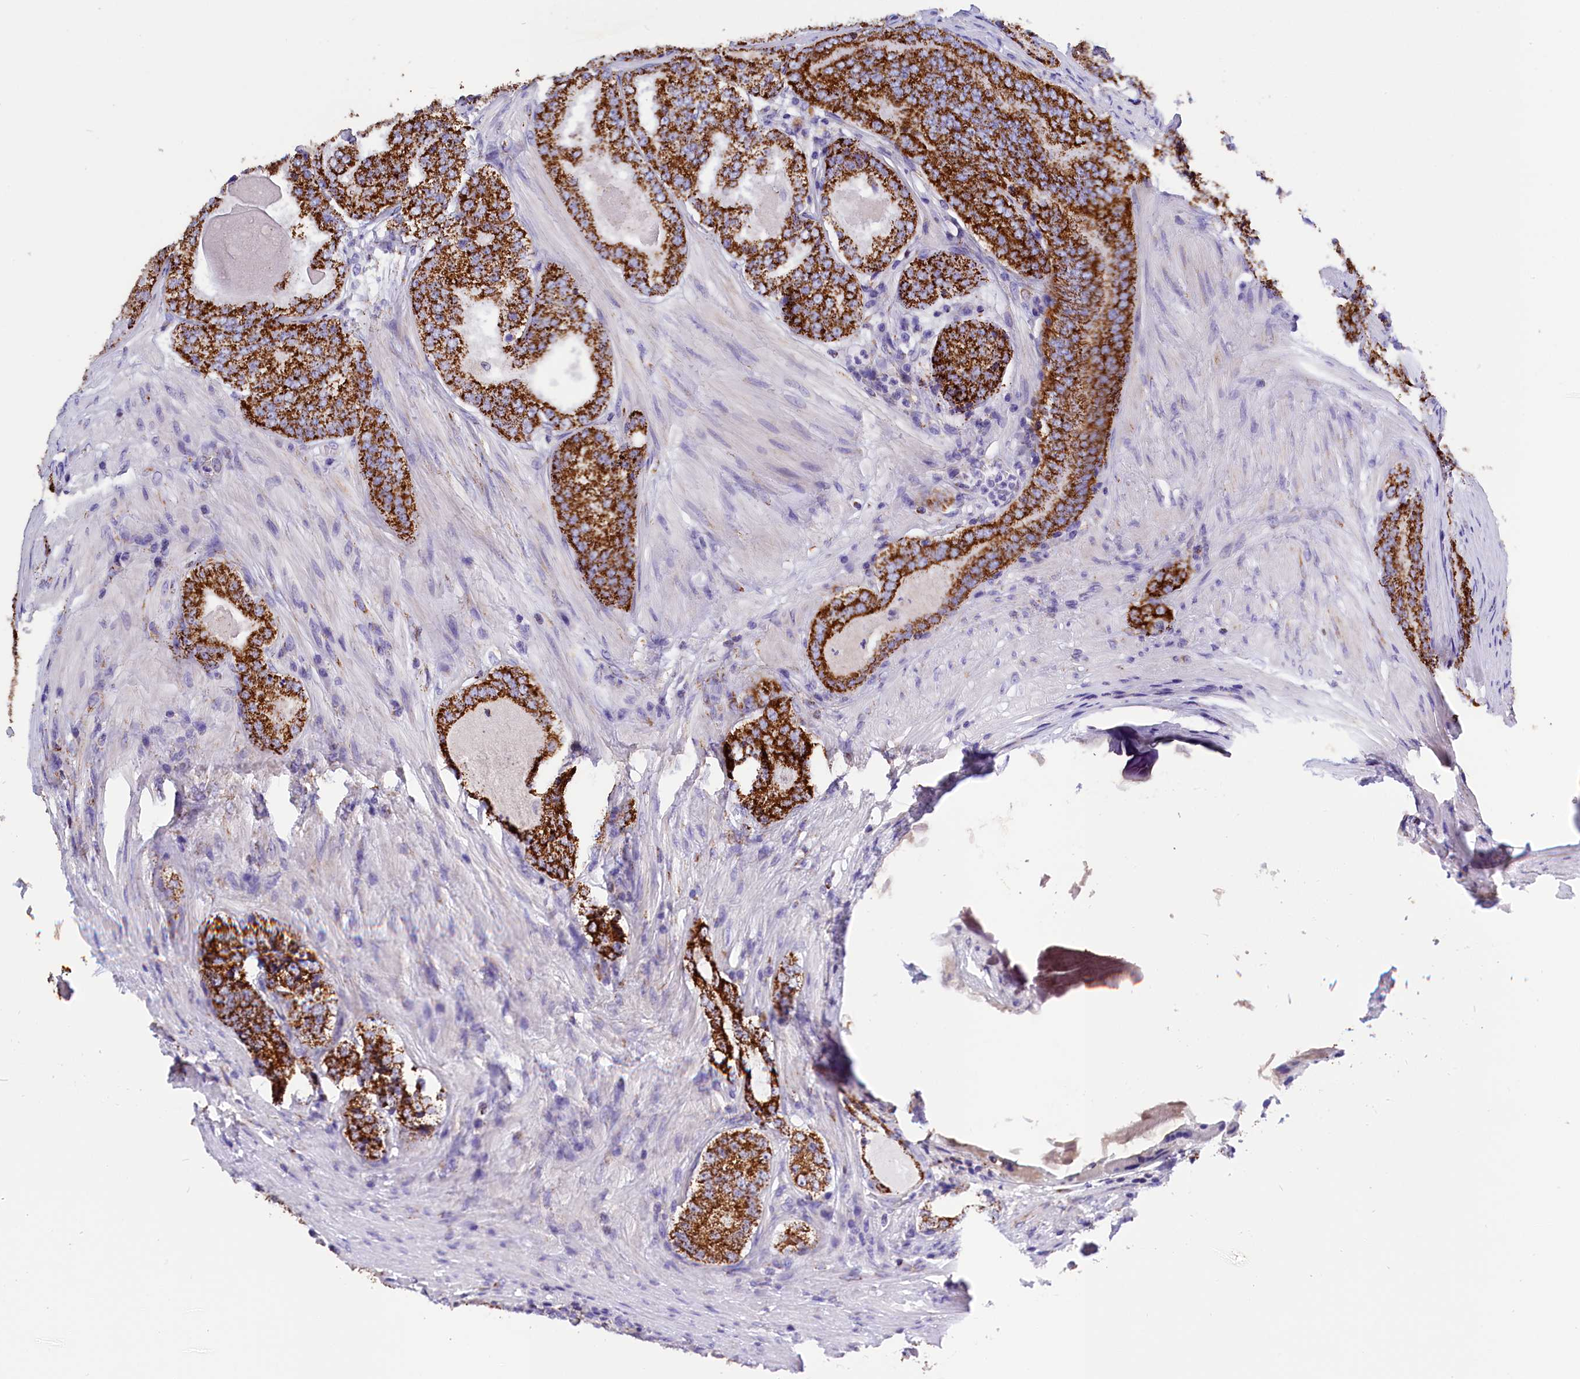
{"staining": {"intensity": "strong", "quantity": ">75%", "location": "cytoplasmic/membranous"}, "tissue": "prostate cancer", "cell_type": "Tumor cells", "image_type": "cancer", "snomed": [{"axis": "morphology", "description": "Adenocarcinoma, Low grade"}, {"axis": "topography", "description": "Prostate"}], "caption": "The histopathology image shows a brown stain indicating the presence of a protein in the cytoplasmic/membranous of tumor cells in prostate adenocarcinoma (low-grade).", "gene": "ABAT", "patient": {"sex": "male", "age": 68}}